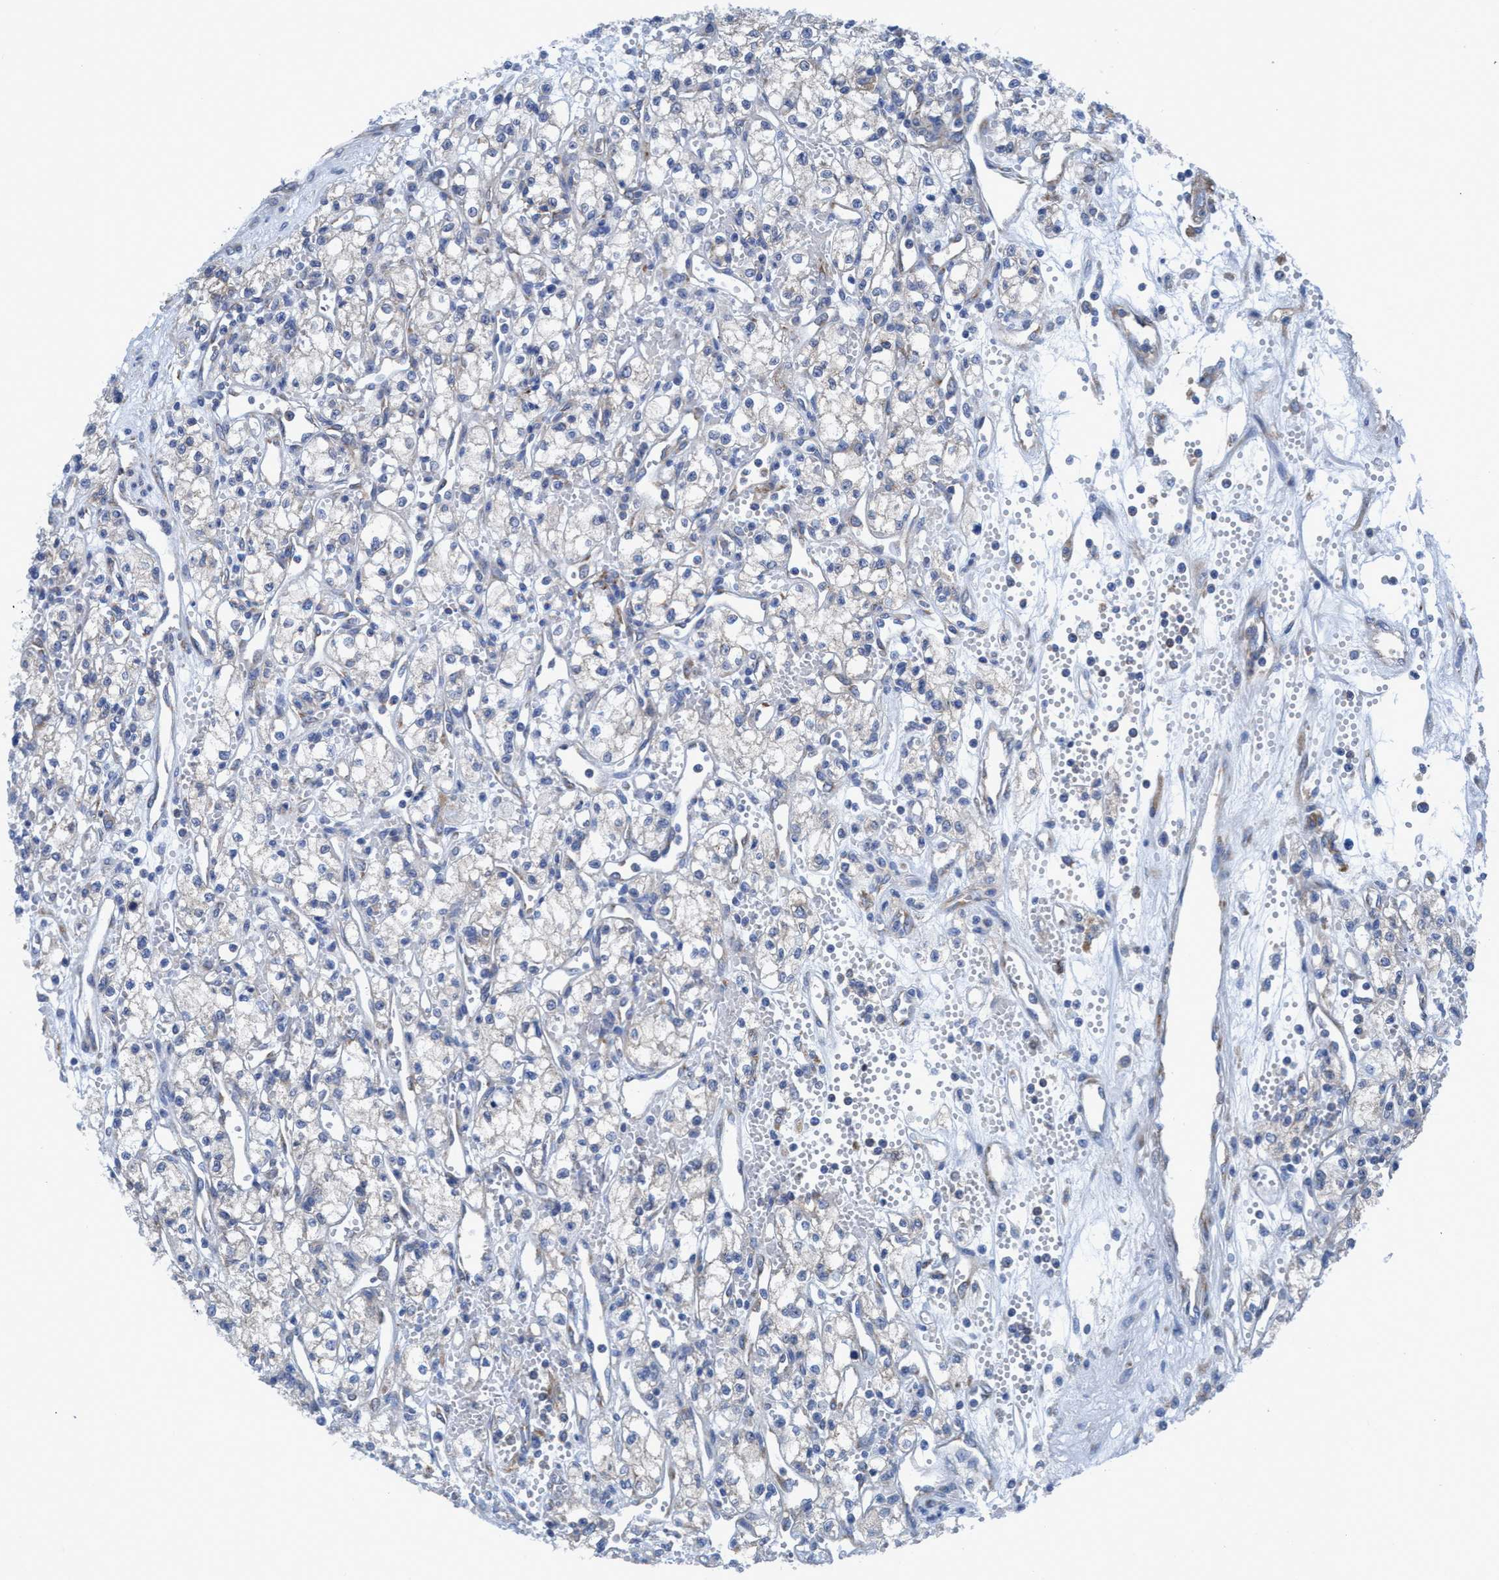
{"staining": {"intensity": "negative", "quantity": "none", "location": "none"}, "tissue": "renal cancer", "cell_type": "Tumor cells", "image_type": "cancer", "snomed": [{"axis": "morphology", "description": "Adenocarcinoma, NOS"}, {"axis": "topography", "description": "Kidney"}], "caption": "This is an immunohistochemistry image of renal adenocarcinoma. There is no expression in tumor cells.", "gene": "NMT1", "patient": {"sex": "male", "age": 59}}